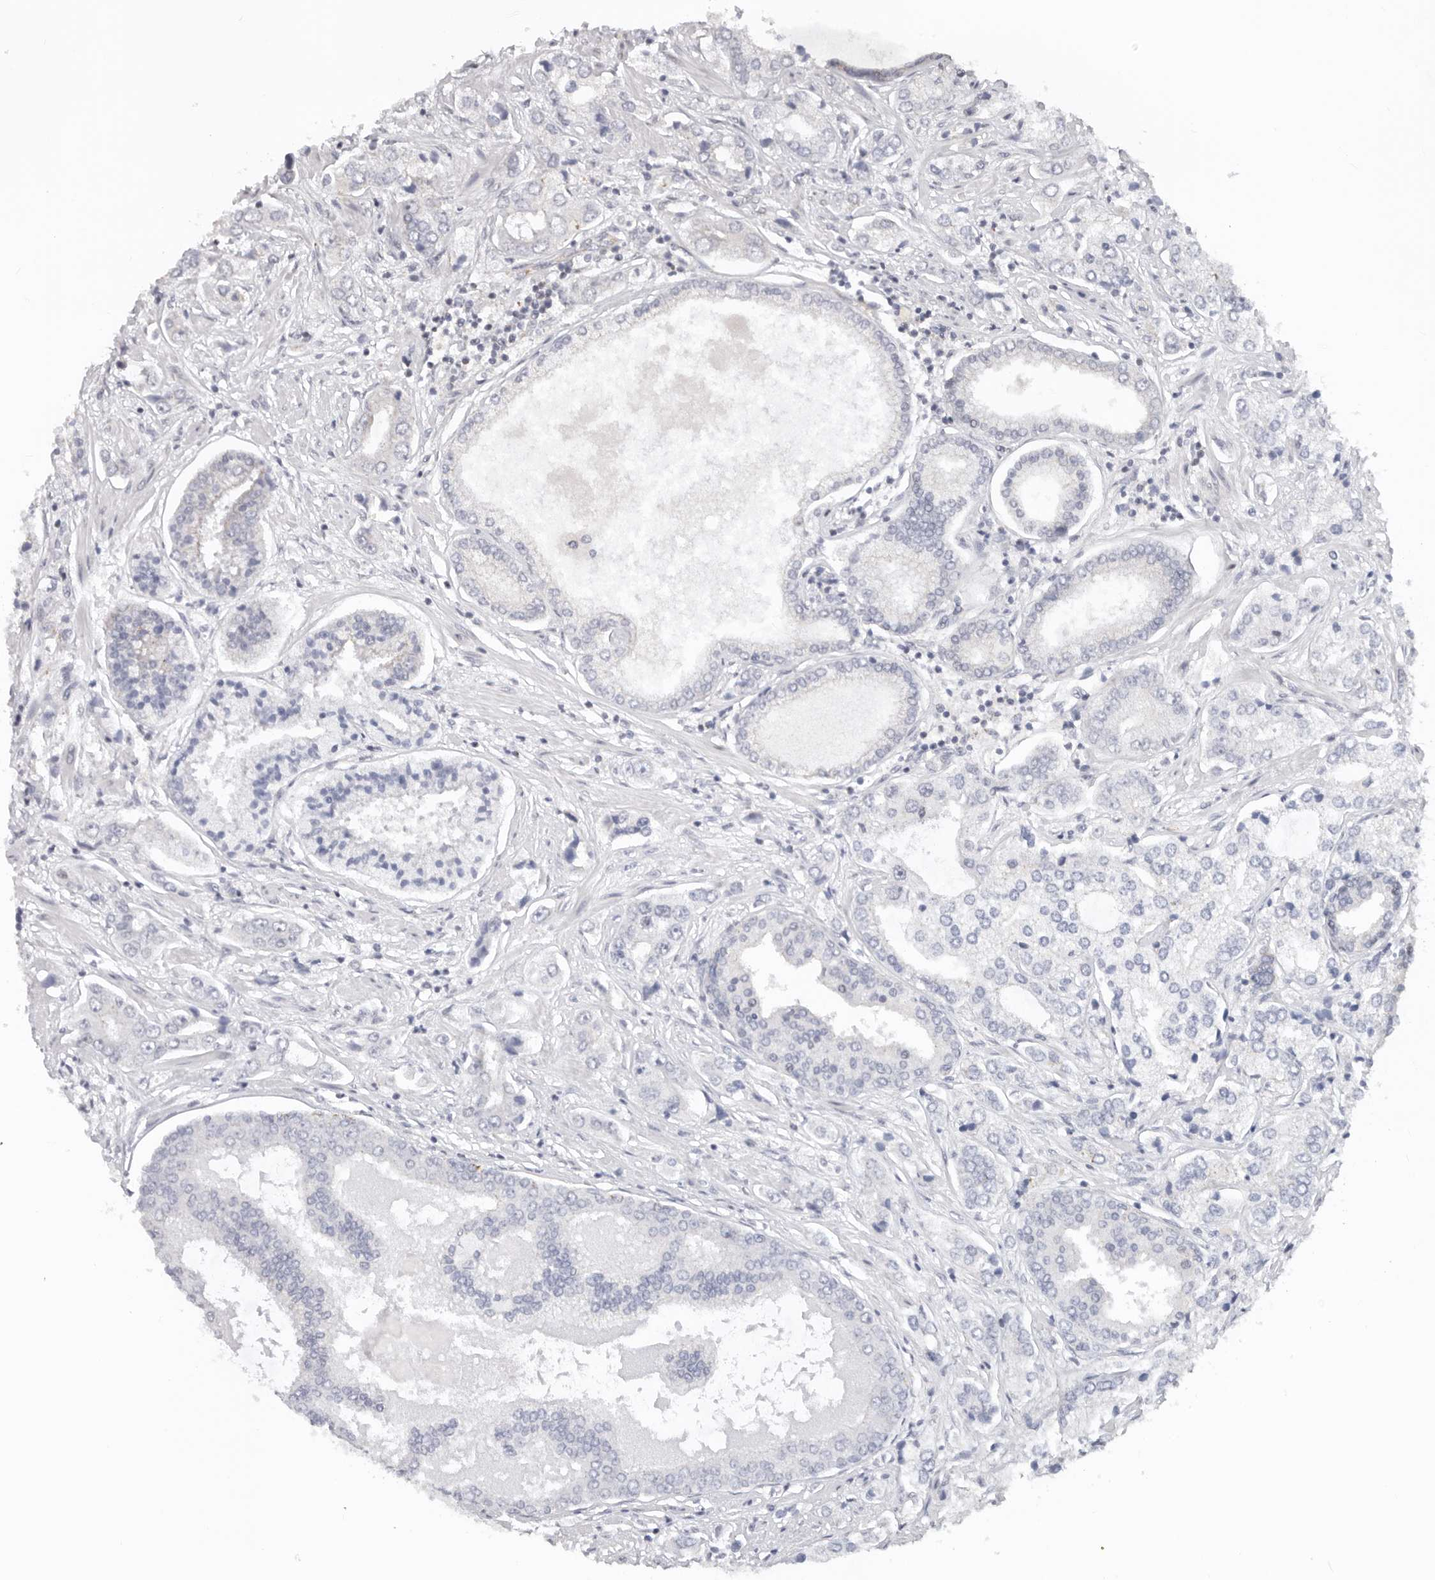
{"staining": {"intensity": "negative", "quantity": "none", "location": "none"}, "tissue": "prostate cancer", "cell_type": "Tumor cells", "image_type": "cancer", "snomed": [{"axis": "morphology", "description": "Adenocarcinoma, High grade"}, {"axis": "topography", "description": "Prostate"}], "caption": "IHC micrograph of human prostate high-grade adenocarcinoma stained for a protein (brown), which displays no expression in tumor cells. (Brightfield microscopy of DAB IHC at high magnification).", "gene": "USP49", "patient": {"sex": "male", "age": 66}}